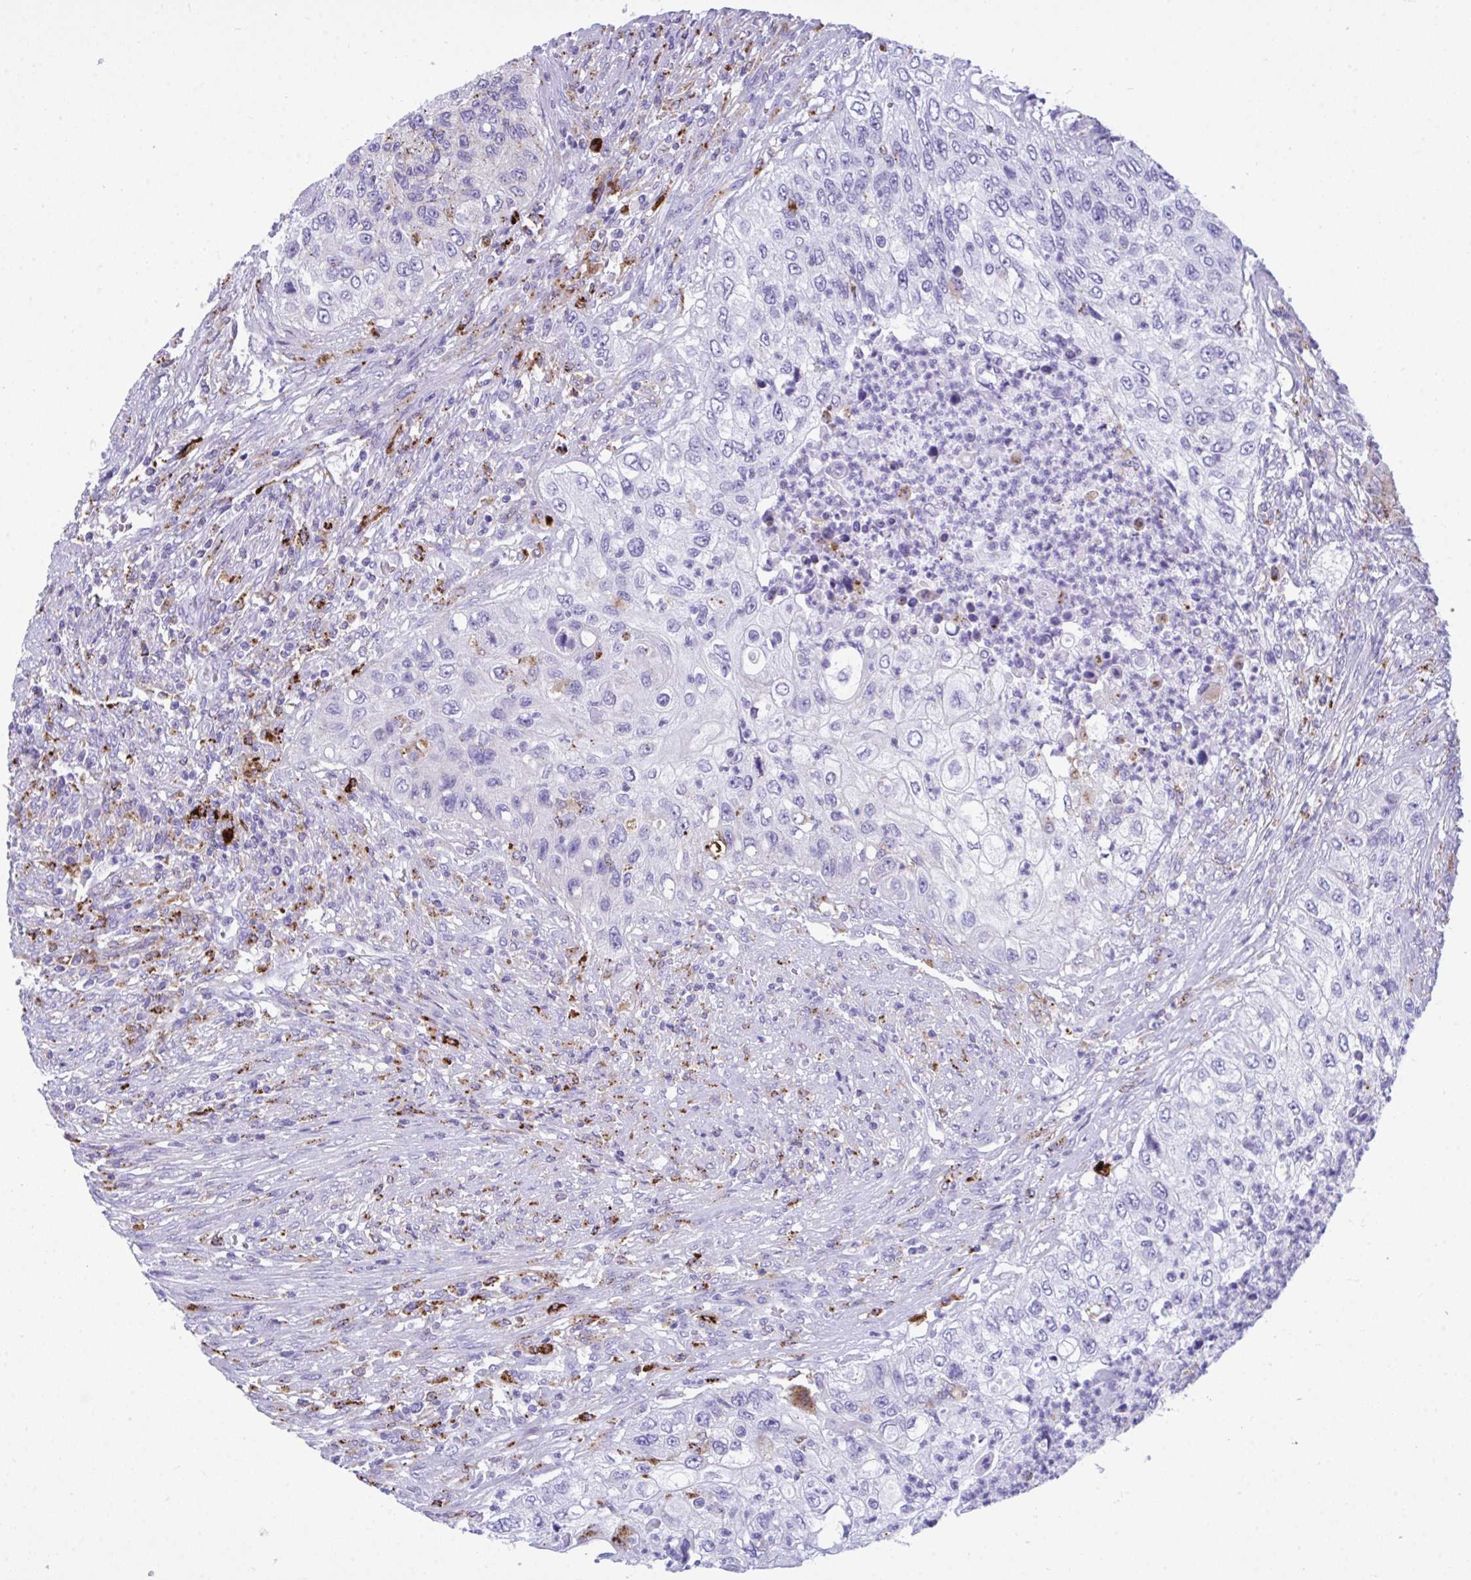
{"staining": {"intensity": "weak", "quantity": "<25%", "location": "cytoplasmic/membranous"}, "tissue": "urothelial cancer", "cell_type": "Tumor cells", "image_type": "cancer", "snomed": [{"axis": "morphology", "description": "Urothelial carcinoma, High grade"}, {"axis": "topography", "description": "Urinary bladder"}], "caption": "Tumor cells are negative for brown protein staining in high-grade urothelial carcinoma. The staining was performed using DAB (3,3'-diaminobenzidine) to visualize the protein expression in brown, while the nuclei were stained in blue with hematoxylin (Magnification: 20x).", "gene": "CPVL", "patient": {"sex": "female", "age": 60}}